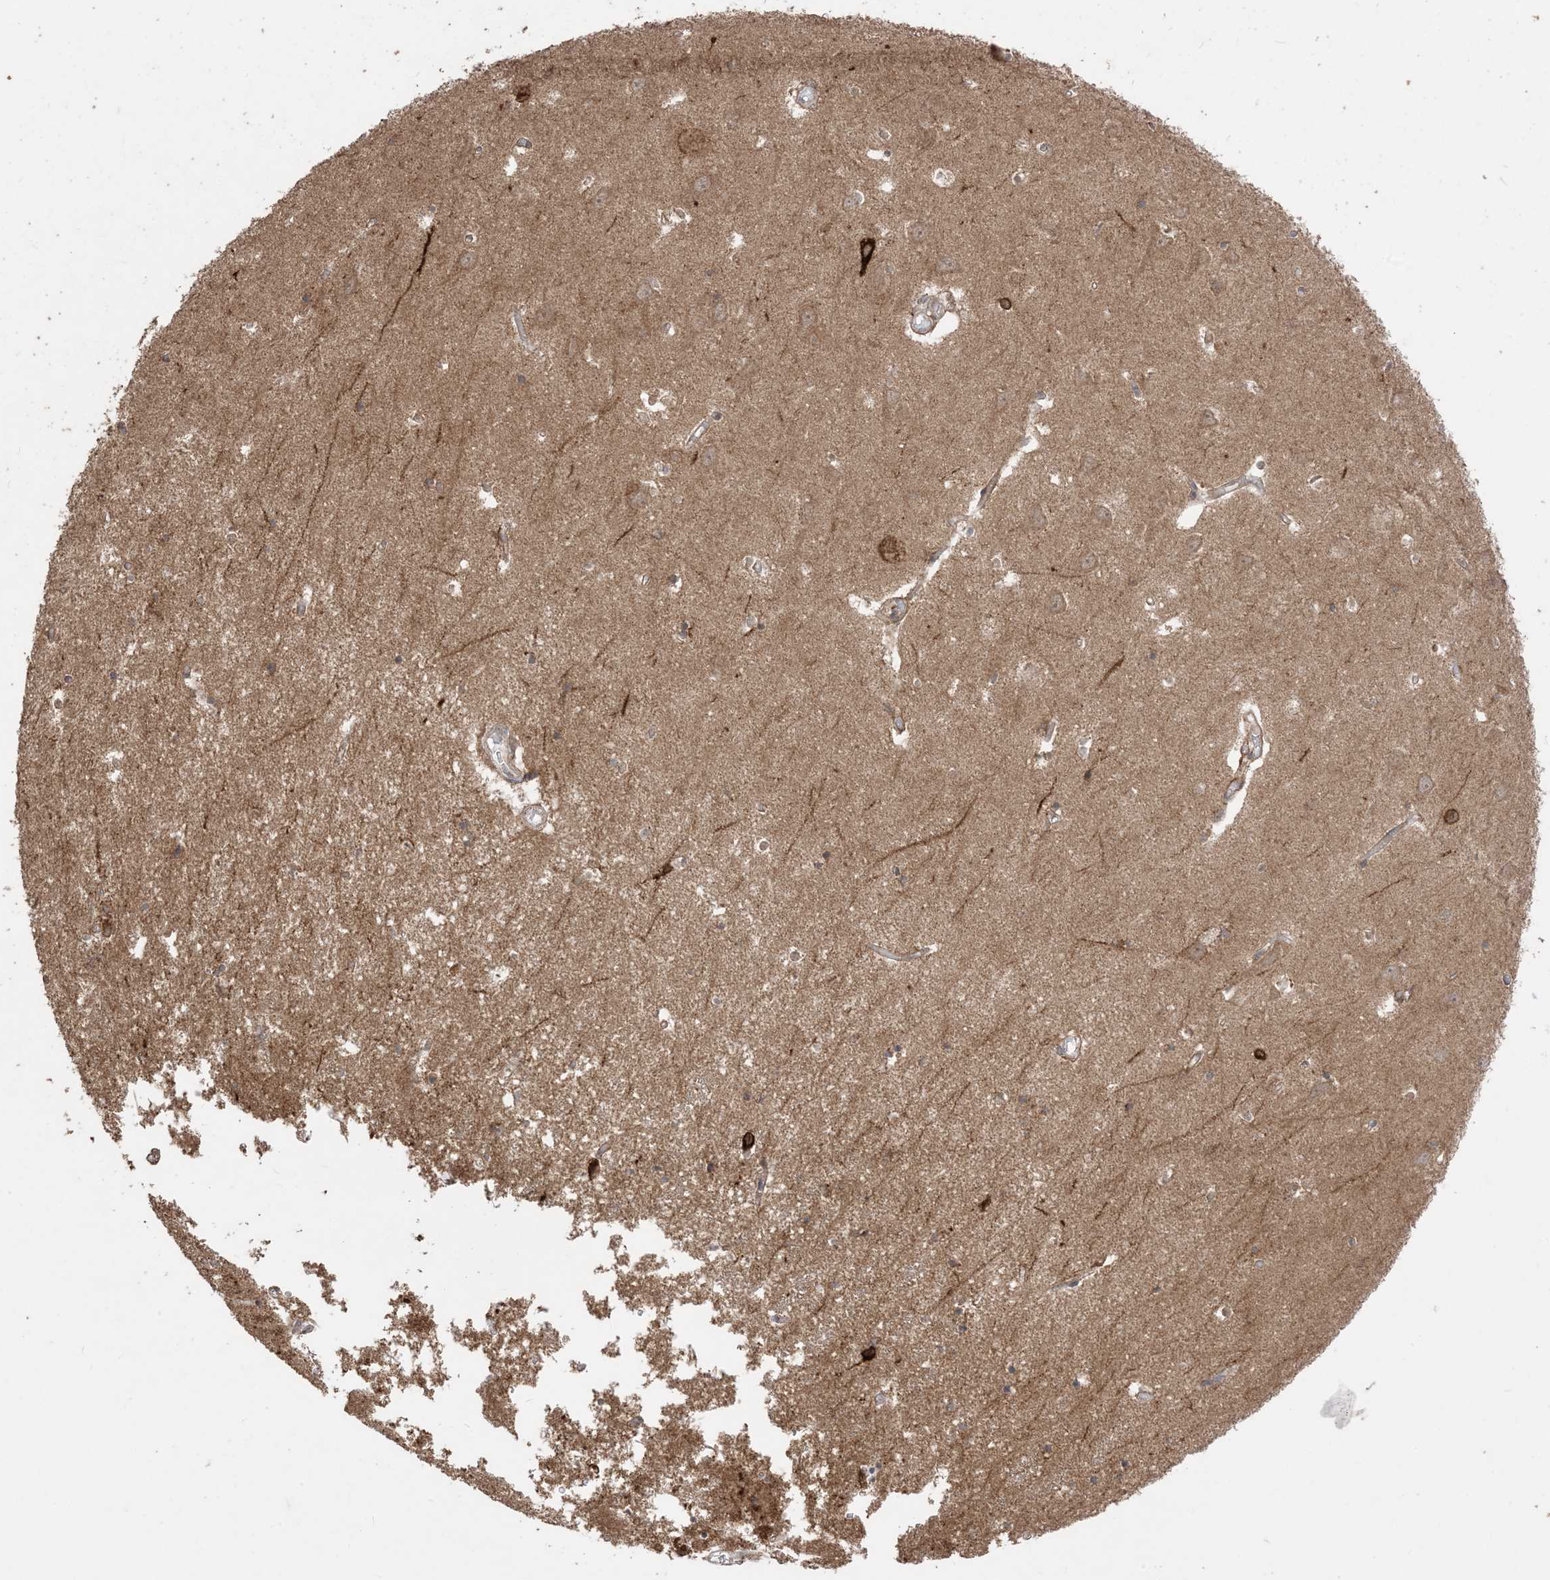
{"staining": {"intensity": "weak", "quantity": "25%-75%", "location": "cytoplasmic/membranous"}, "tissue": "hippocampus", "cell_type": "Glial cells", "image_type": "normal", "snomed": [{"axis": "morphology", "description": "Normal tissue, NOS"}, {"axis": "topography", "description": "Hippocampus"}], "caption": "The histopathology image displays staining of normal hippocampus, revealing weak cytoplasmic/membranous protein expression (brown color) within glial cells. The protein is shown in brown color, while the nuclei are stained blue.", "gene": "SIRT3", "patient": {"sex": "male", "age": 70}}